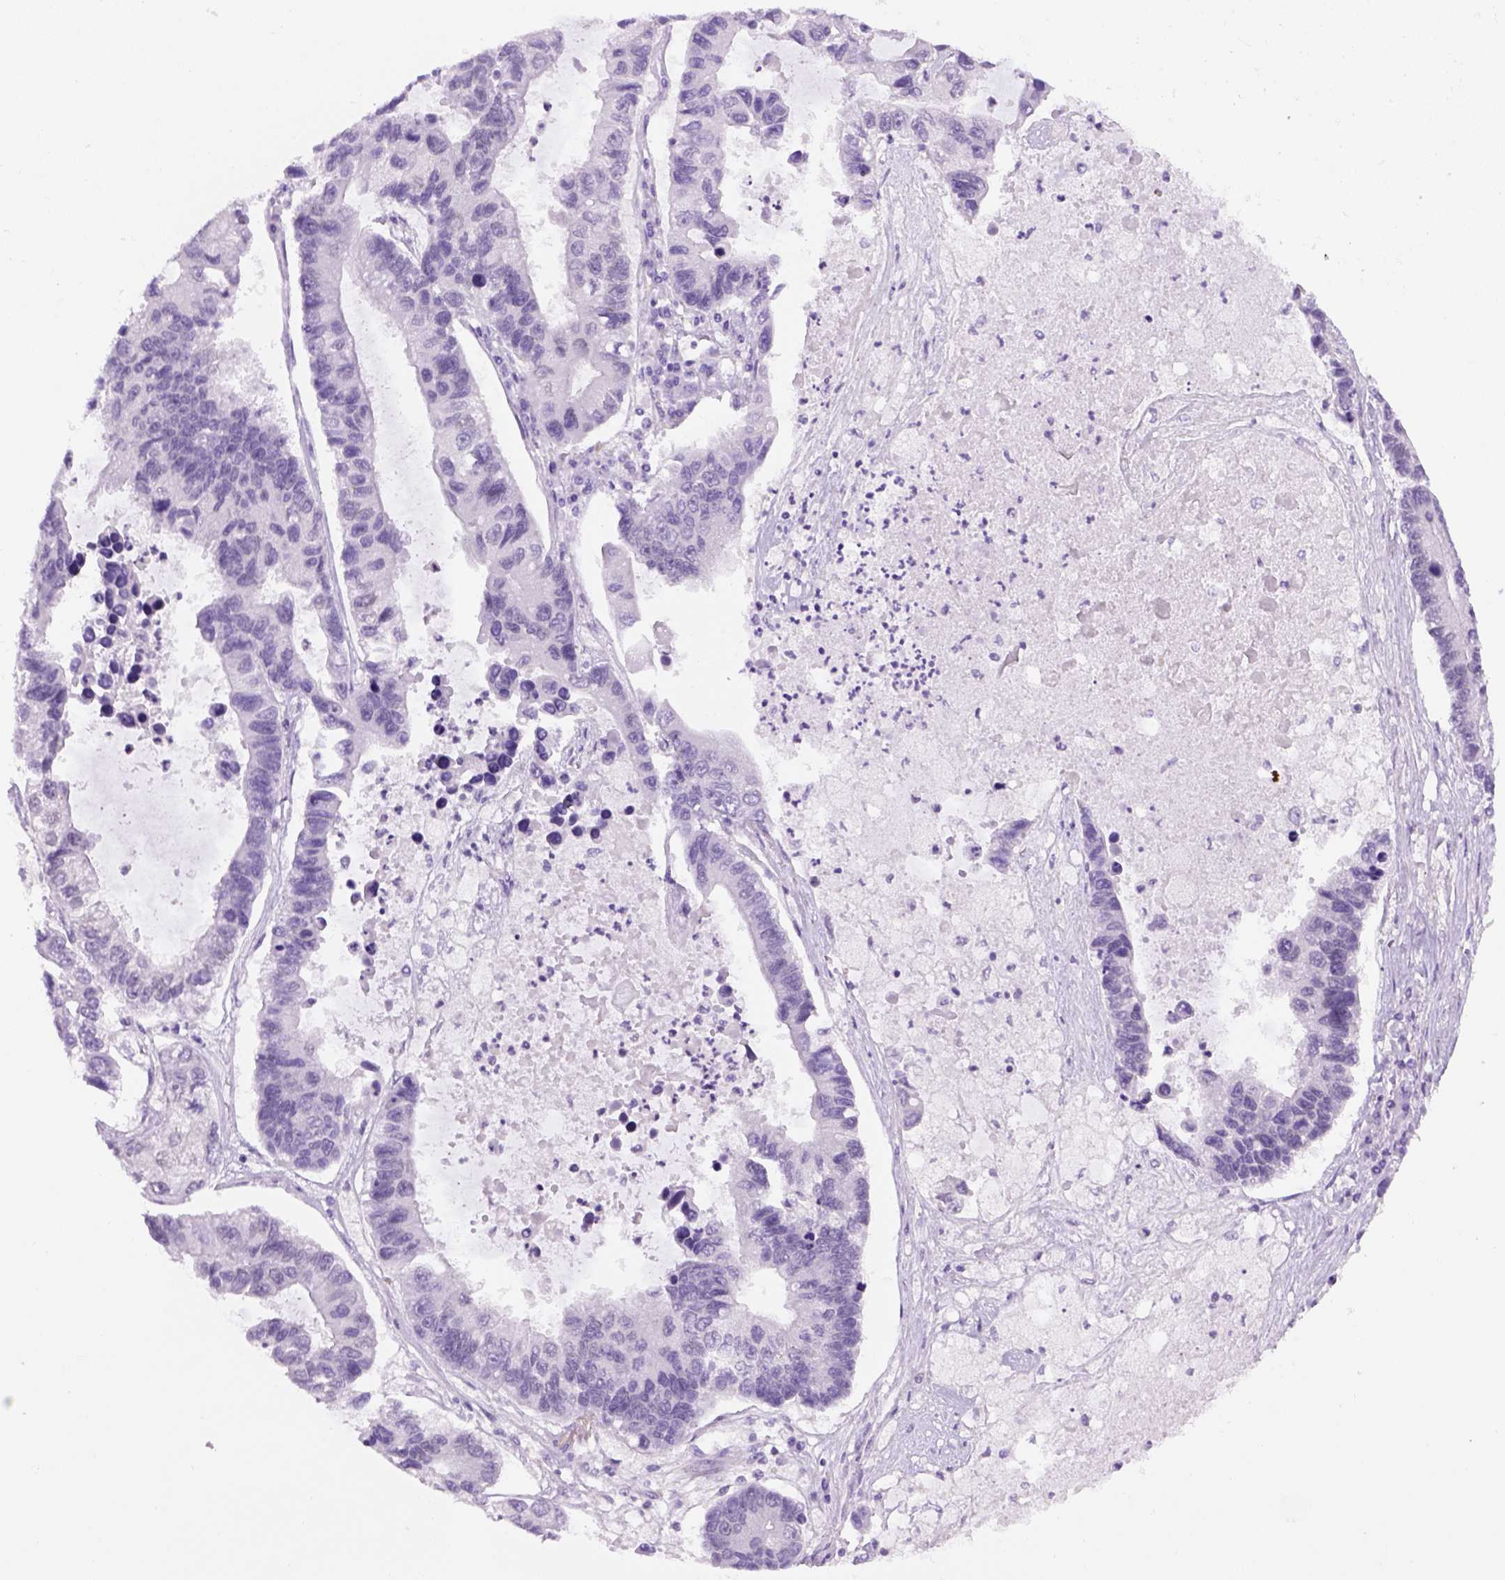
{"staining": {"intensity": "negative", "quantity": "none", "location": "none"}, "tissue": "lung cancer", "cell_type": "Tumor cells", "image_type": "cancer", "snomed": [{"axis": "morphology", "description": "Adenocarcinoma, NOS"}, {"axis": "topography", "description": "Bronchus"}, {"axis": "topography", "description": "Lung"}], "caption": "Immunohistochemical staining of human lung cancer (adenocarcinoma) exhibits no significant staining in tumor cells.", "gene": "FAM184B", "patient": {"sex": "female", "age": 51}}